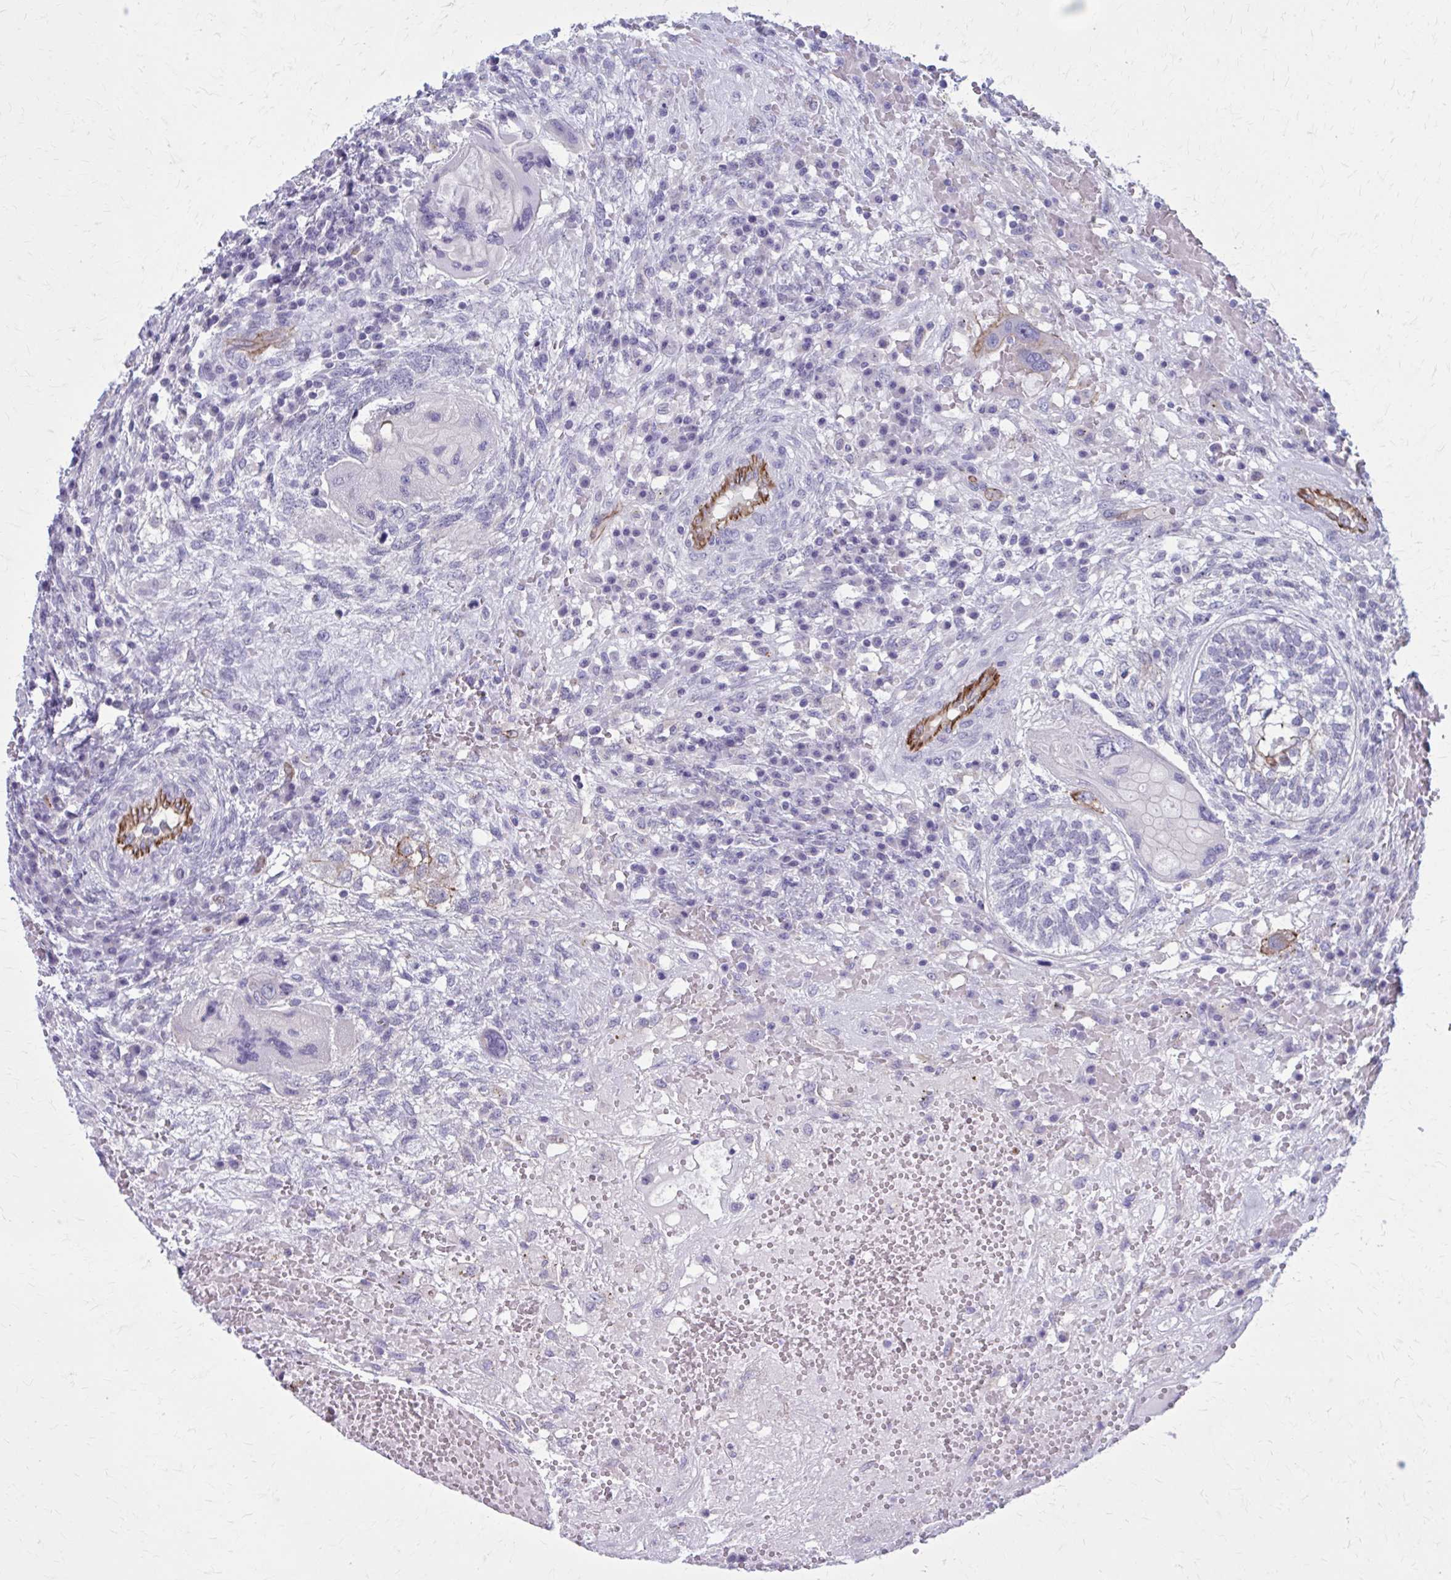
{"staining": {"intensity": "moderate", "quantity": "<25%", "location": "cytoplasmic/membranous"}, "tissue": "testis cancer", "cell_type": "Tumor cells", "image_type": "cancer", "snomed": [{"axis": "morphology", "description": "Carcinoma, Embryonal, NOS"}, {"axis": "topography", "description": "Testis"}], "caption": "Immunohistochemistry (IHC) (DAB (3,3'-diaminobenzidine)) staining of testis cancer demonstrates moderate cytoplasmic/membranous protein staining in approximately <25% of tumor cells.", "gene": "ZDHHC7", "patient": {"sex": "male", "age": 26}}